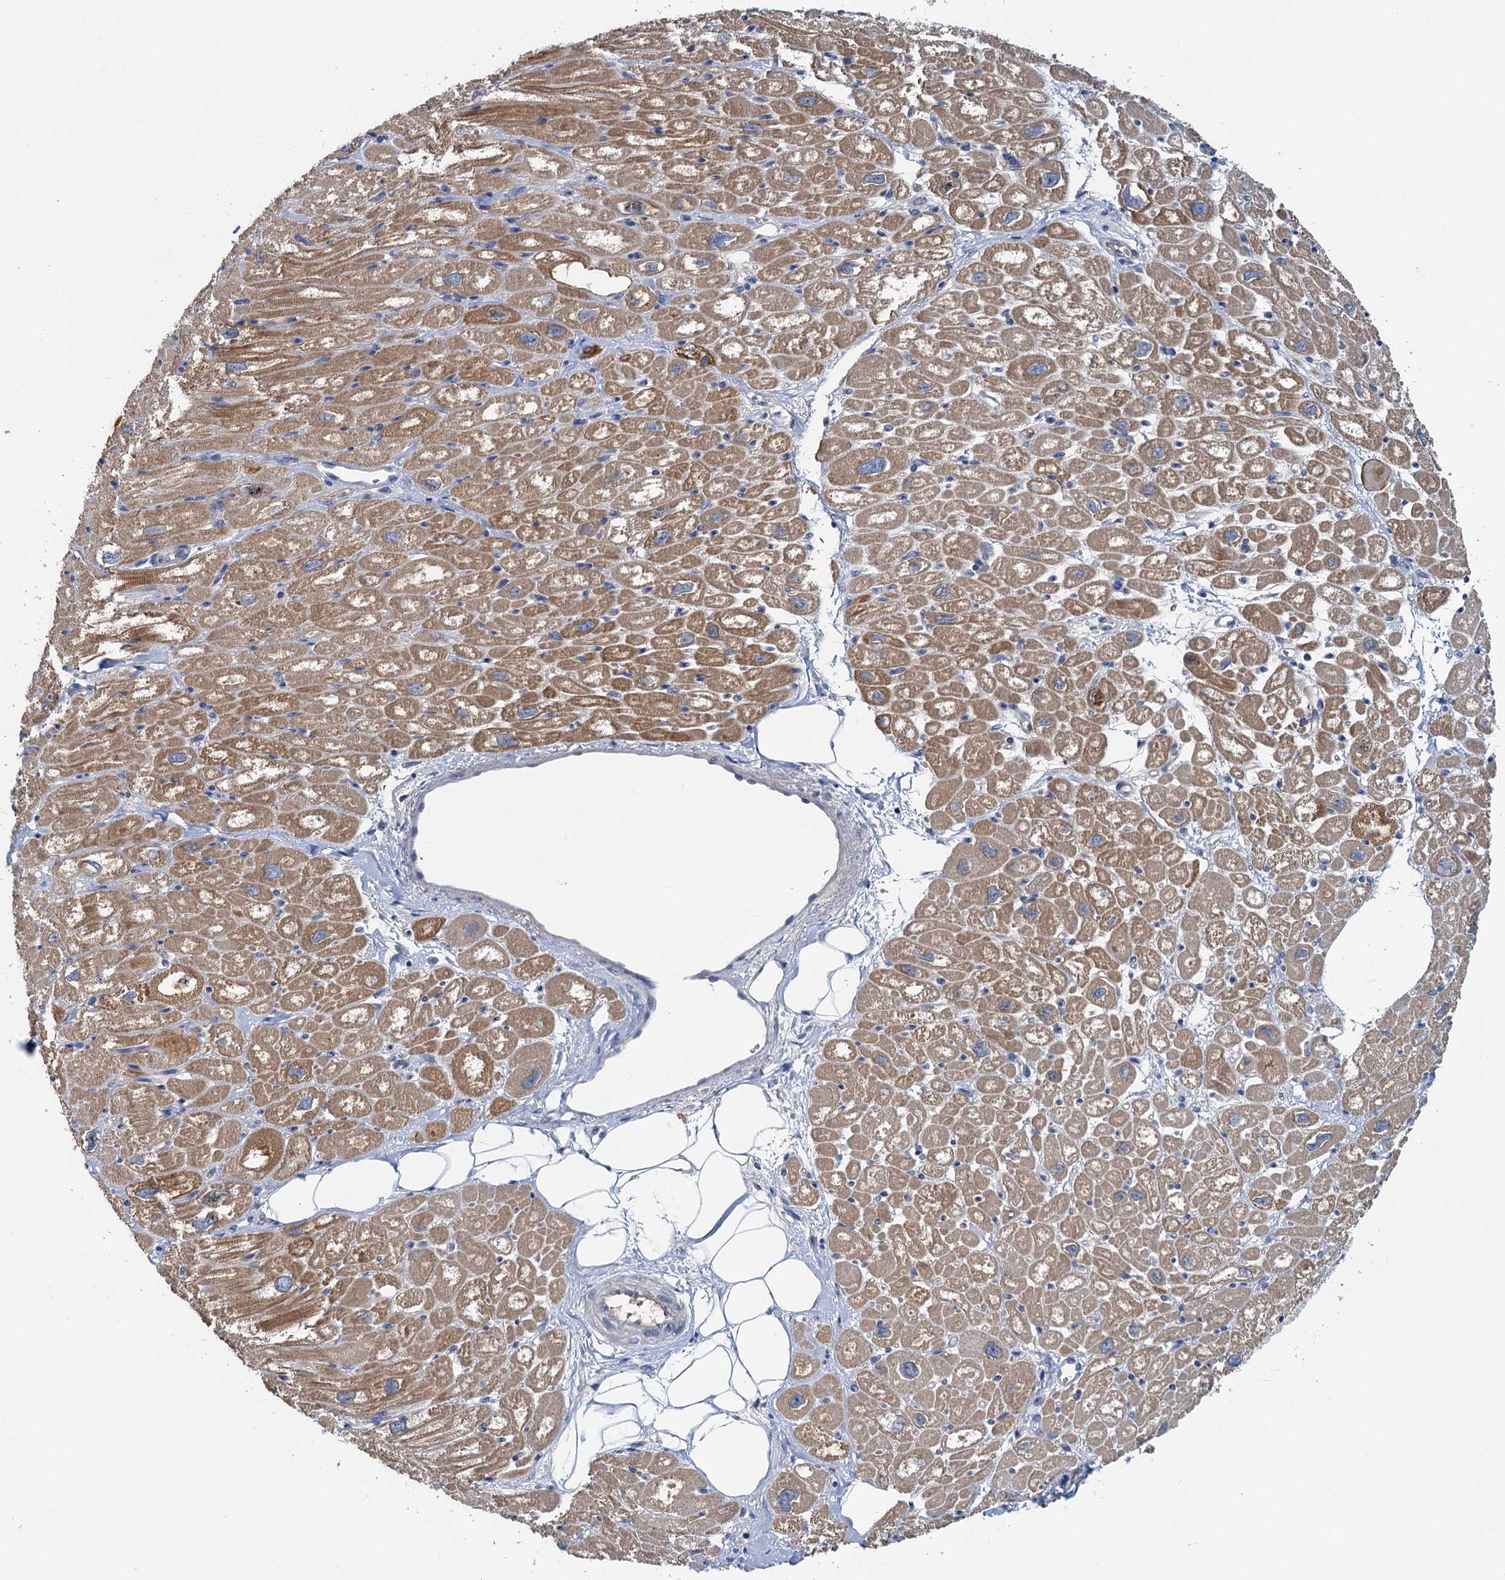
{"staining": {"intensity": "moderate", "quantity": "25%-75%", "location": "cytoplasmic/membranous"}, "tissue": "heart muscle", "cell_type": "Cardiomyocytes", "image_type": "normal", "snomed": [{"axis": "morphology", "description": "Normal tissue, NOS"}, {"axis": "topography", "description": "Heart"}], "caption": "Brown immunohistochemical staining in benign heart muscle exhibits moderate cytoplasmic/membranous positivity in approximately 25%-75% of cardiomyocytes. Nuclei are stained in blue.", "gene": "SPINK9", "patient": {"sex": "male", "age": 50}}